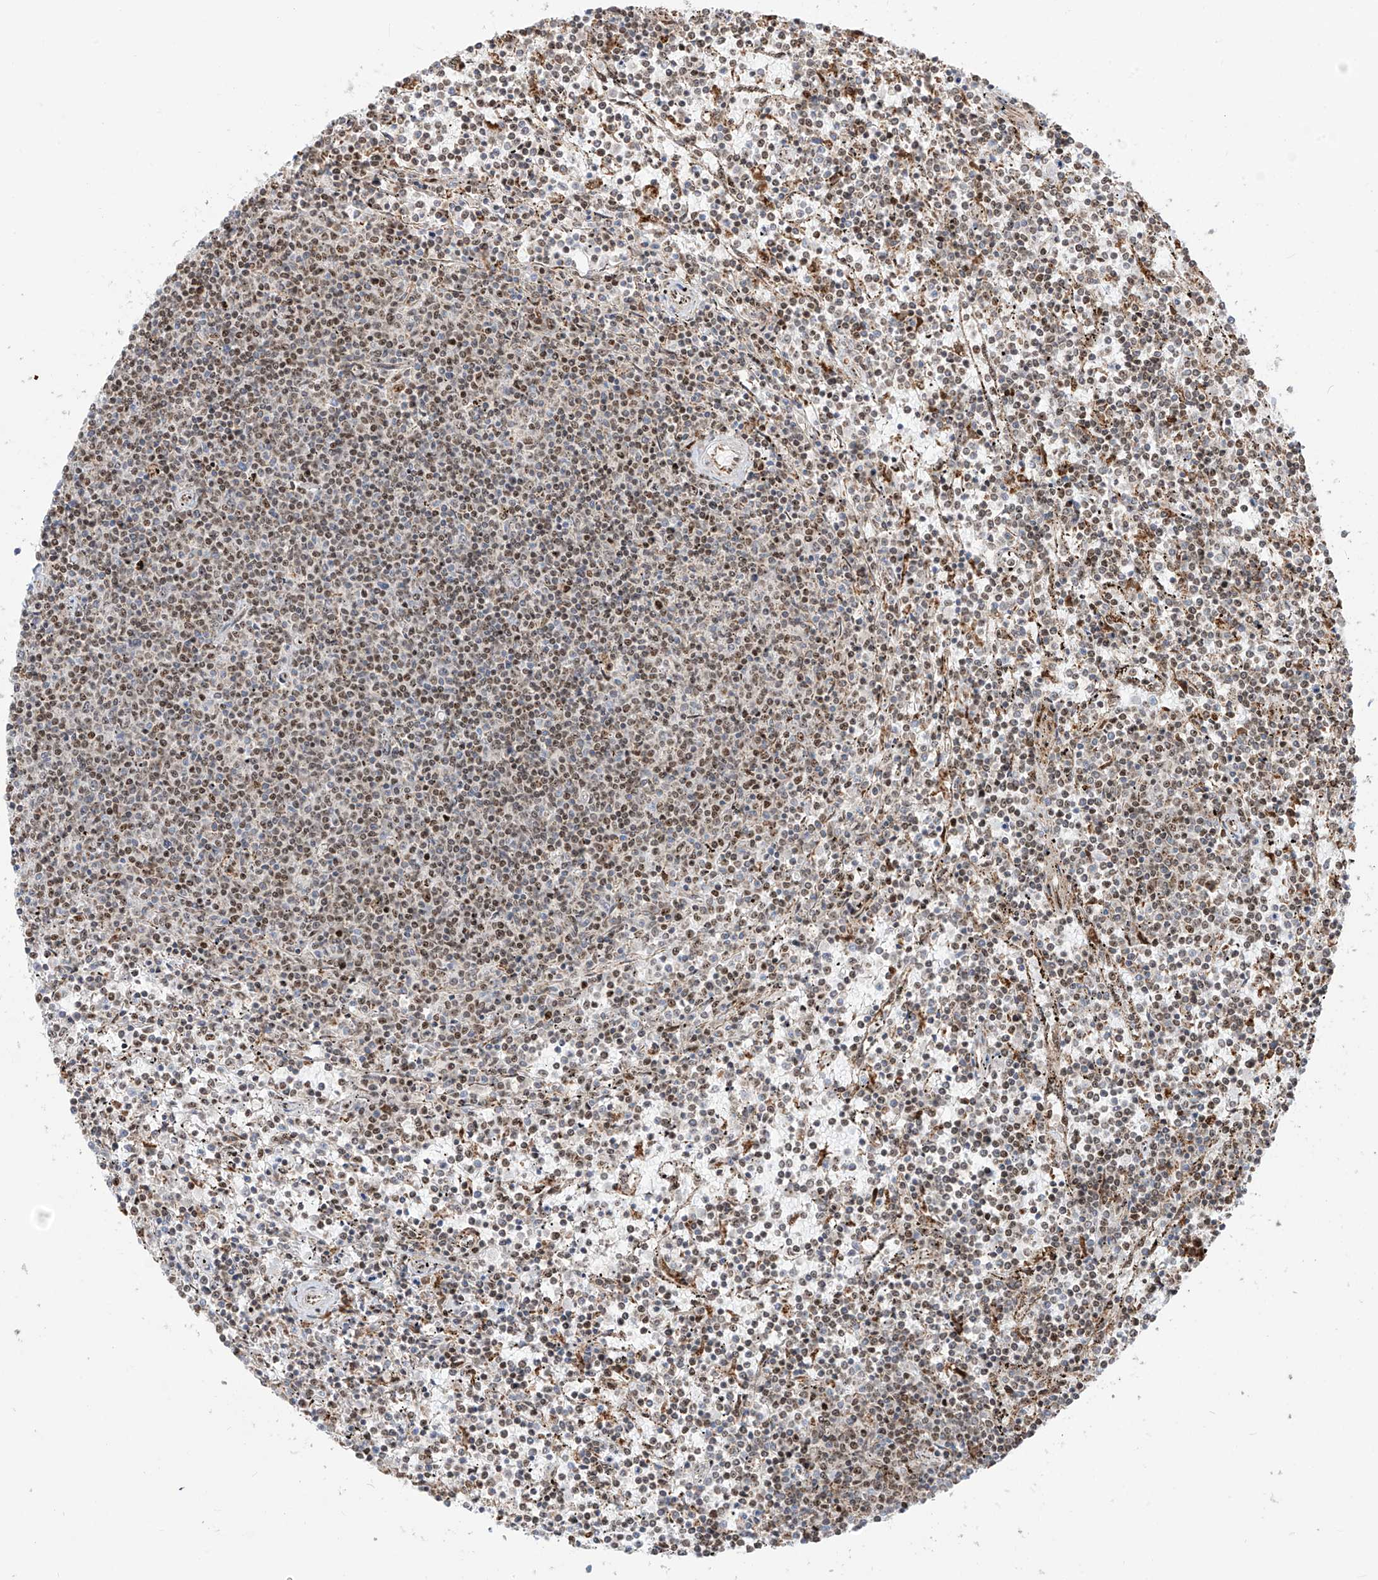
{"staining": {"intensity": "moderate", "quantity": "25%-75%", "location": "nuclear"}, "tissue": "lymphoma", "cell_type": "Tumor cells", "image_type": "cancer", "snomed": [{"axis": "morphology", "description": "Malignant lymphoma, non-Hodgkin's type, Low grade"}, {"axis": "topography", "description": "Spleen"}], "caption": "DAB immunohistochemical staining of human malignant lymphoma, non-Hodgkin's type (low-grade) demonstrates moderate nuclear protein positivity in approximately 25%-75% of tumor cells.", "gene": "ZBTB8A", "patient": {"sex": "female", "age": 50}}